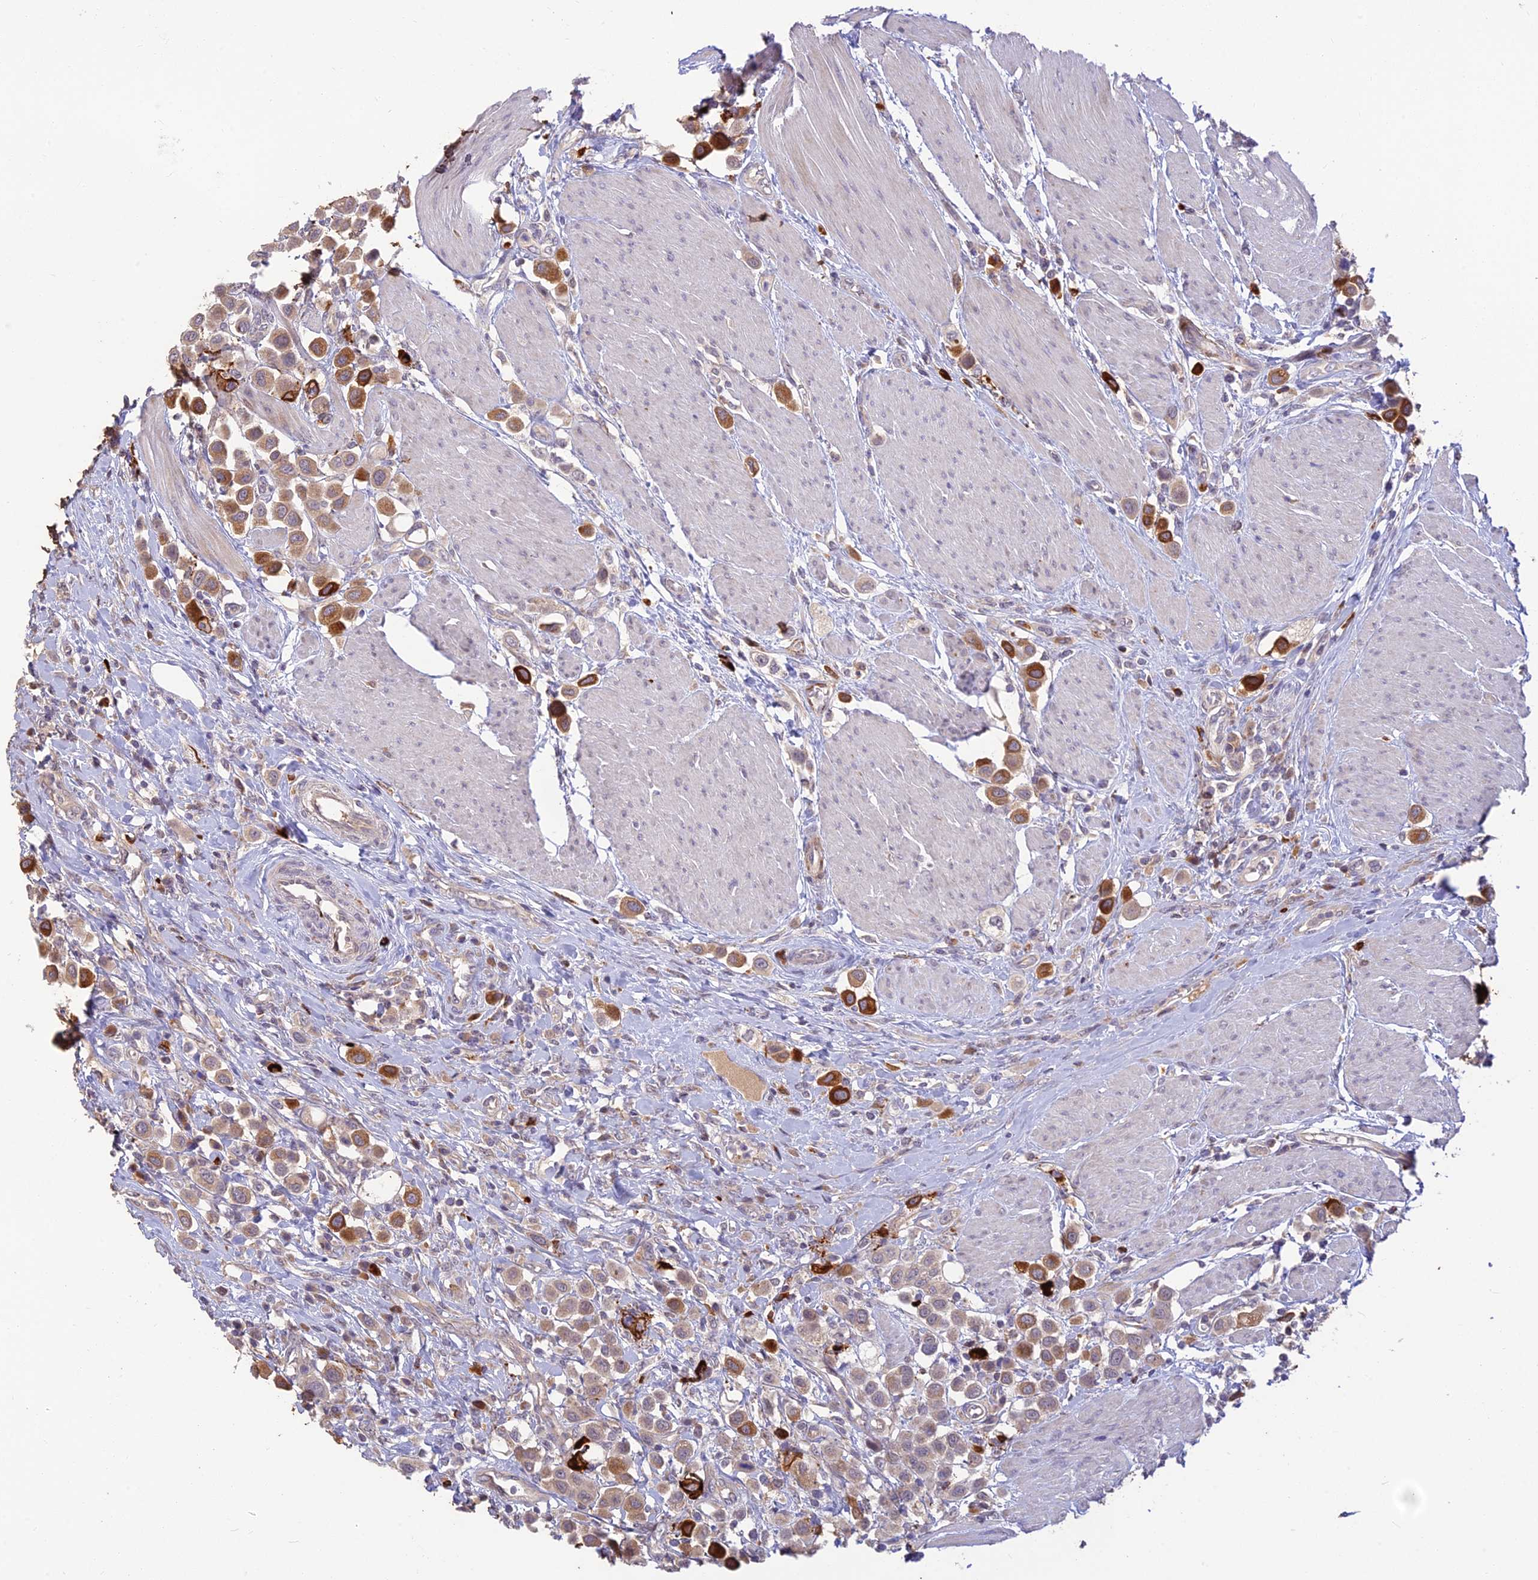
{"staining": {"intensity": "strong", "quantity": "<25%", "location": "cytoplasmic/membranous"}, "tissue": "urothelial cancer", "cell_type": "Tumor cells", "image_type": "cancer", "snomed": [{"axis": "morphology", "description": "Urothelial carcinoma, High grade"}, {"axis": "topography", "description": "Urinary bladder"}], "caption": "Tumor cells exhibit medium levels of strong cytoplasmic/membranous staining in approximately <25% of cells in urothelial carcinoma (high-grade).", "gene": "ASPDH", "patient": {"sex": "male", "age": 50}}